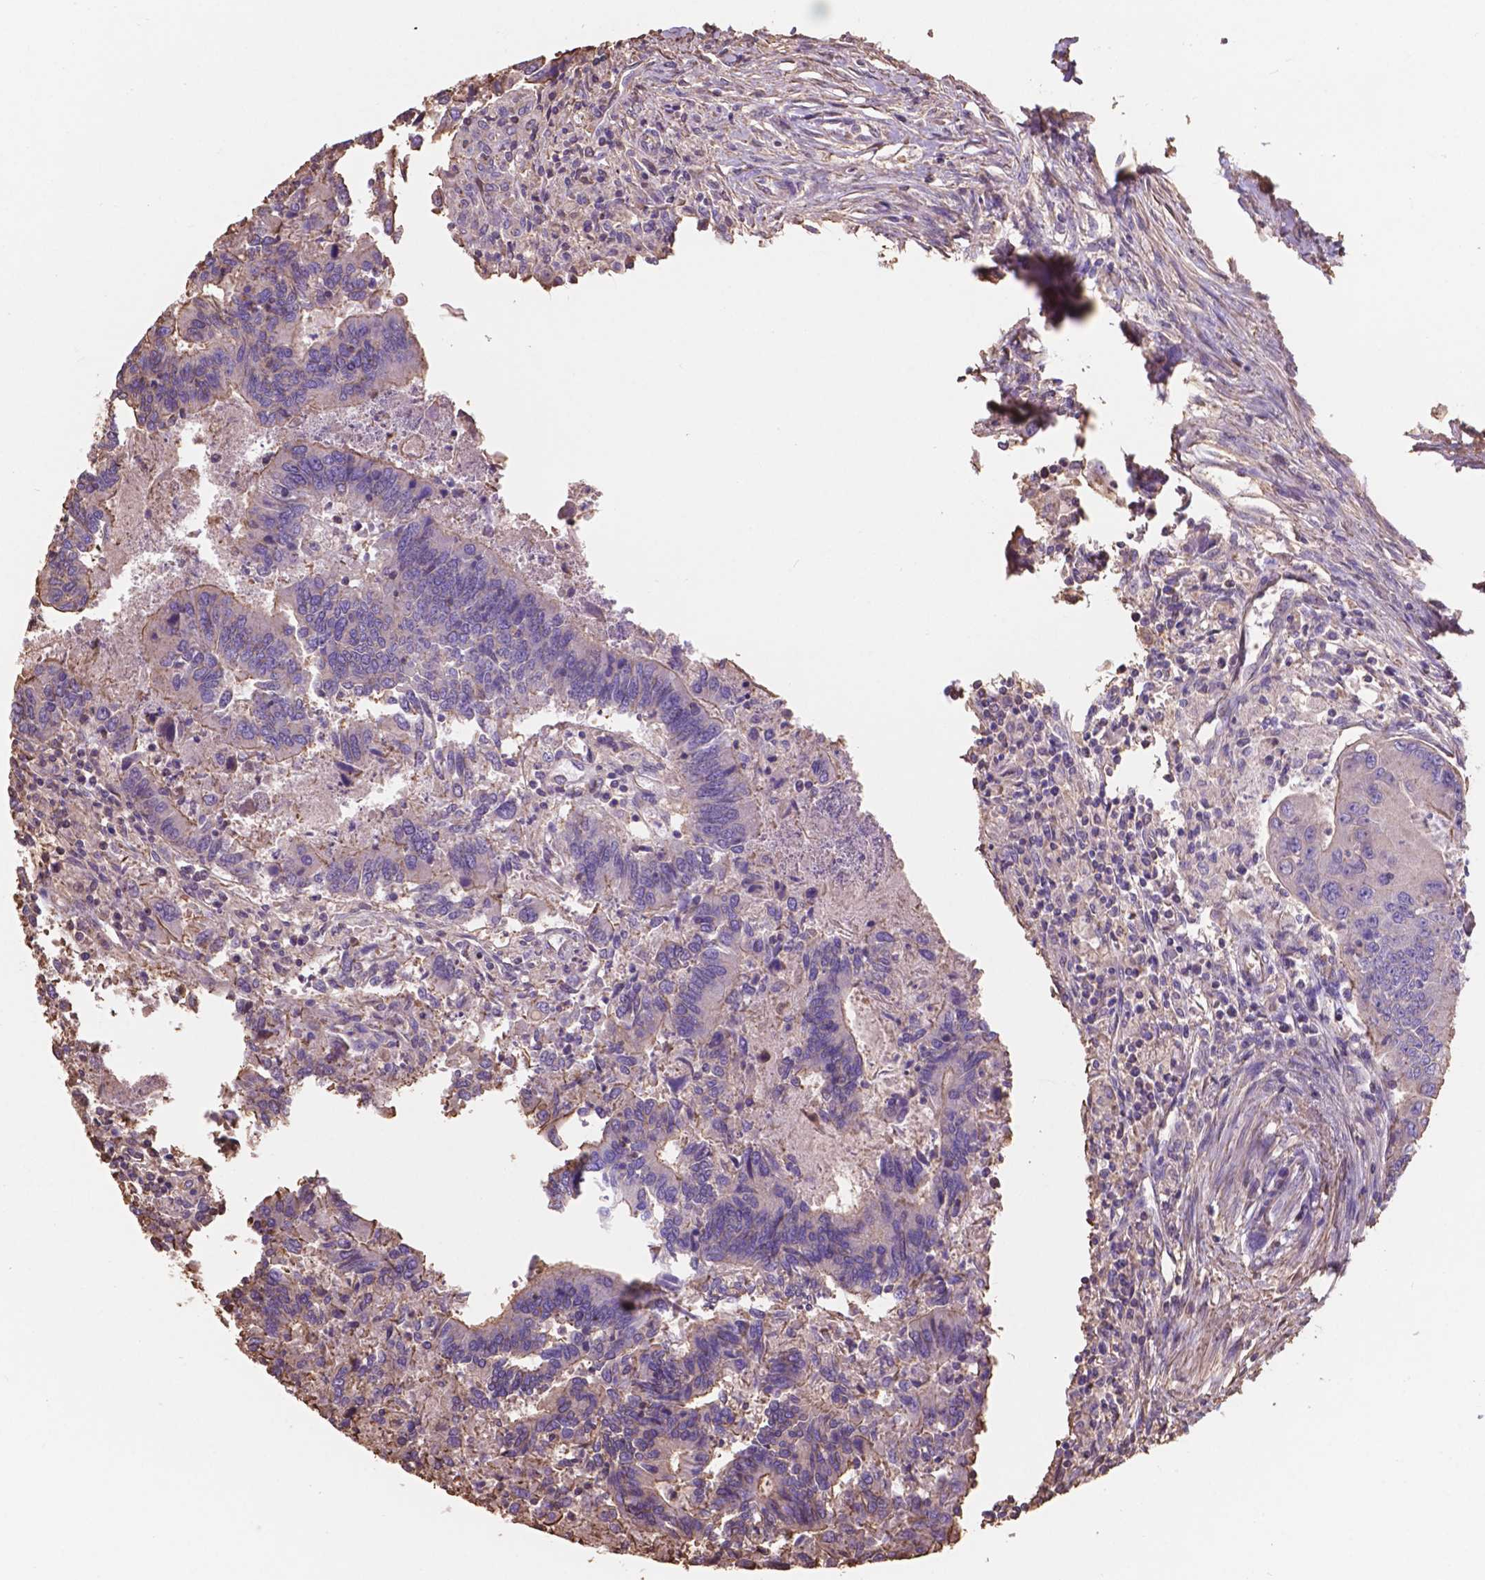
{"staining": {"intensity": "moderate", "quantity": "<25%", "location": "cytoplasmic/membranous"}, "tissue": "colorectal cancer", "cell_type": "Tumor cells", "image_type": "cancer", "snomed": [{"axis": "morphology", "description": "Adenocarcinoma, NOS"}, {"axis": "topography", "description": "Colon"}], "caption": "Human adenocarcinoma (colorectal) stained with a protein marker demonstrates moderate staining in tumor cells.", "gene": "NIPA2", "patient": {"sex": "female", "age": 67}}